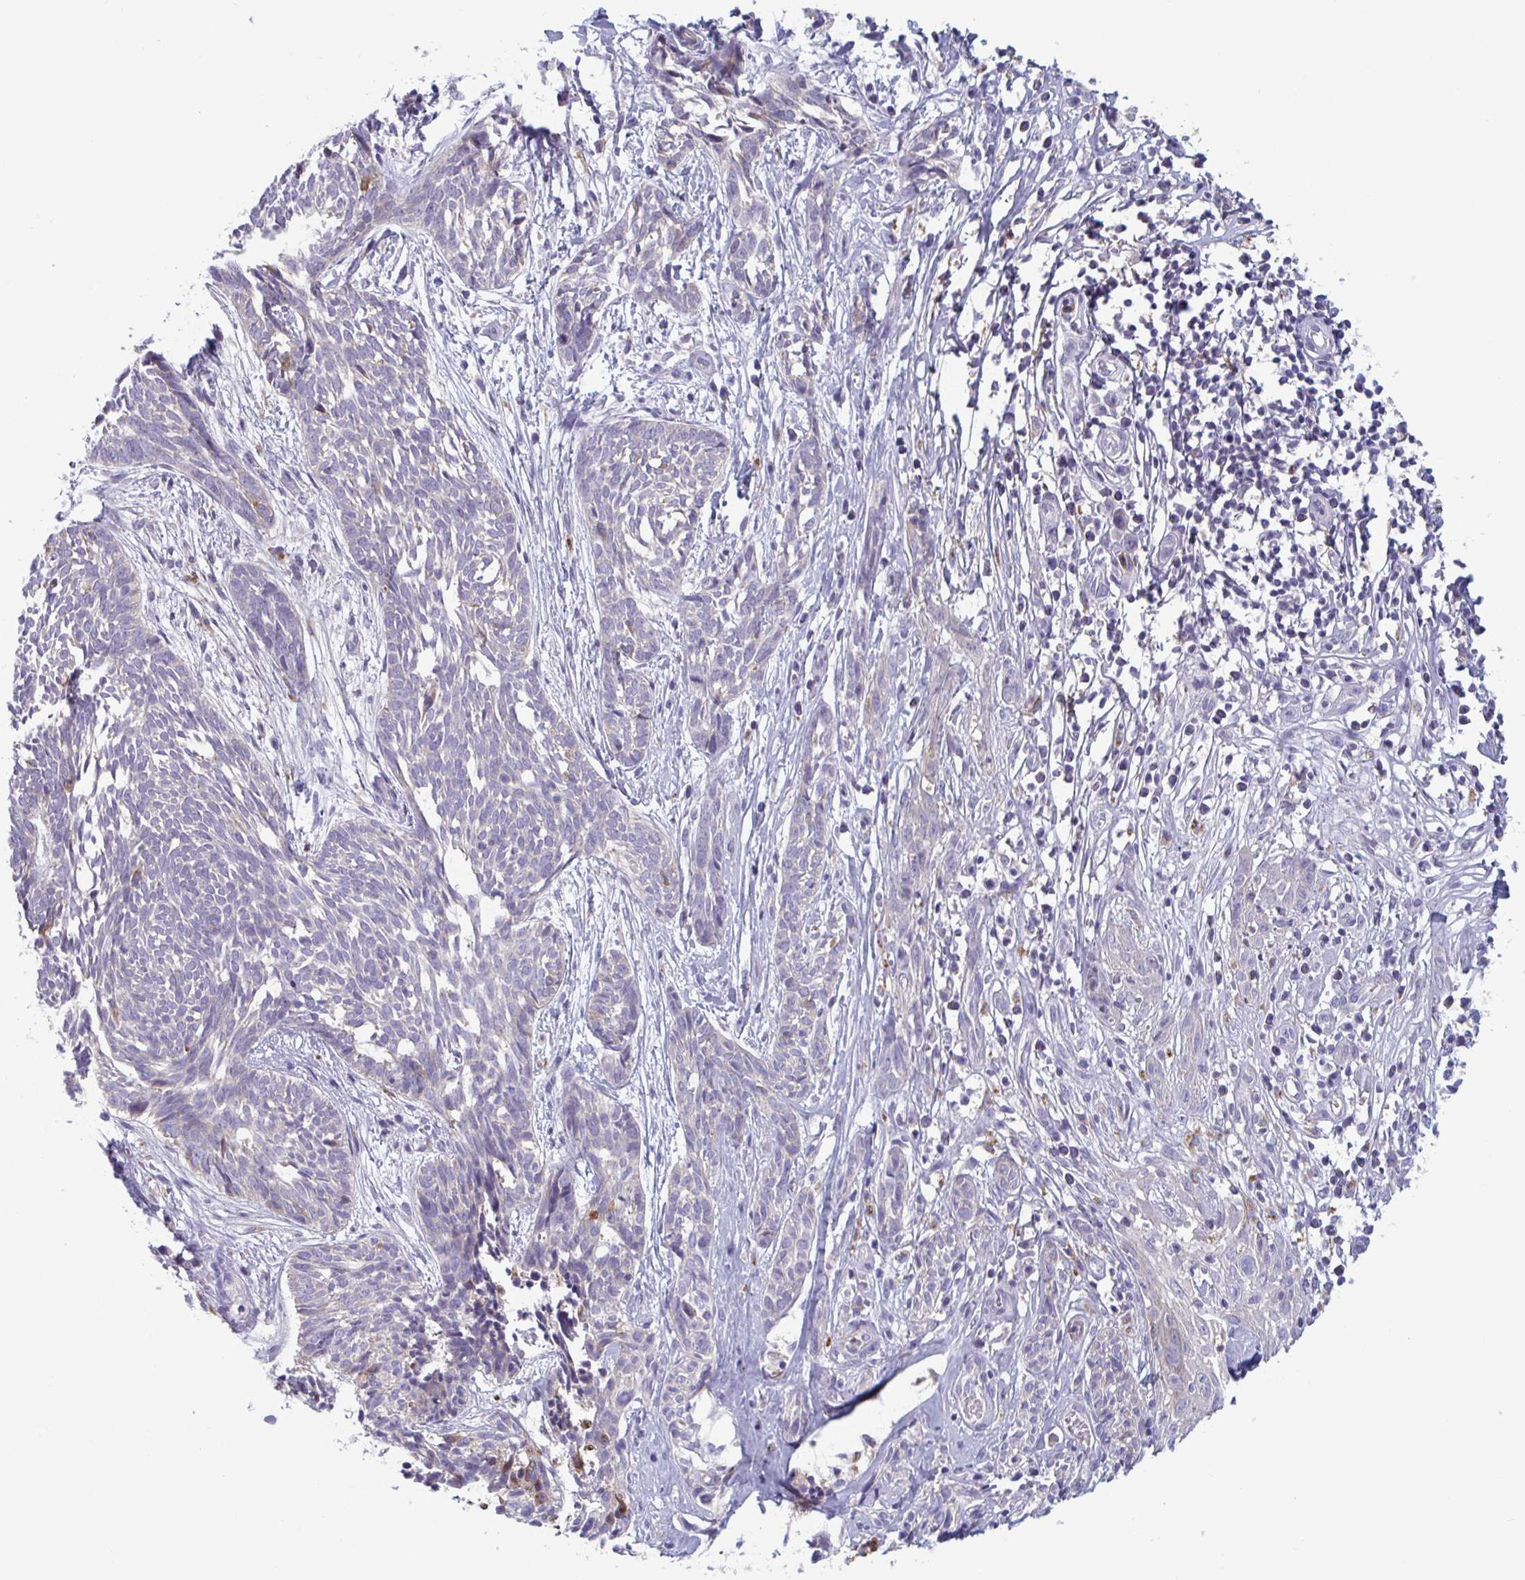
{"staining": {"intensity": "weak", "quantity": "<25%", "location": "cytoplasmic/membranous"}, "tissue": "skin cancer", "cell_type": "Tumor cells", "image_type": "cancer", "snomed": [{"axis": "morphology", "description": "Basal cell carcinoma"}, {"axis": "topography", "description": "Skin"}, {"axis": "topography", "description": "Skin, foot"}], "caption": "This photomicrograph is of skin cancer stained with immunohistochemistry to label a protein in brown with the nuclei are counter-stained blue. There is no staining in tumor cells.", "gene": "NIPSNAP1", "patient": {"sex": "female", "age": 86}}